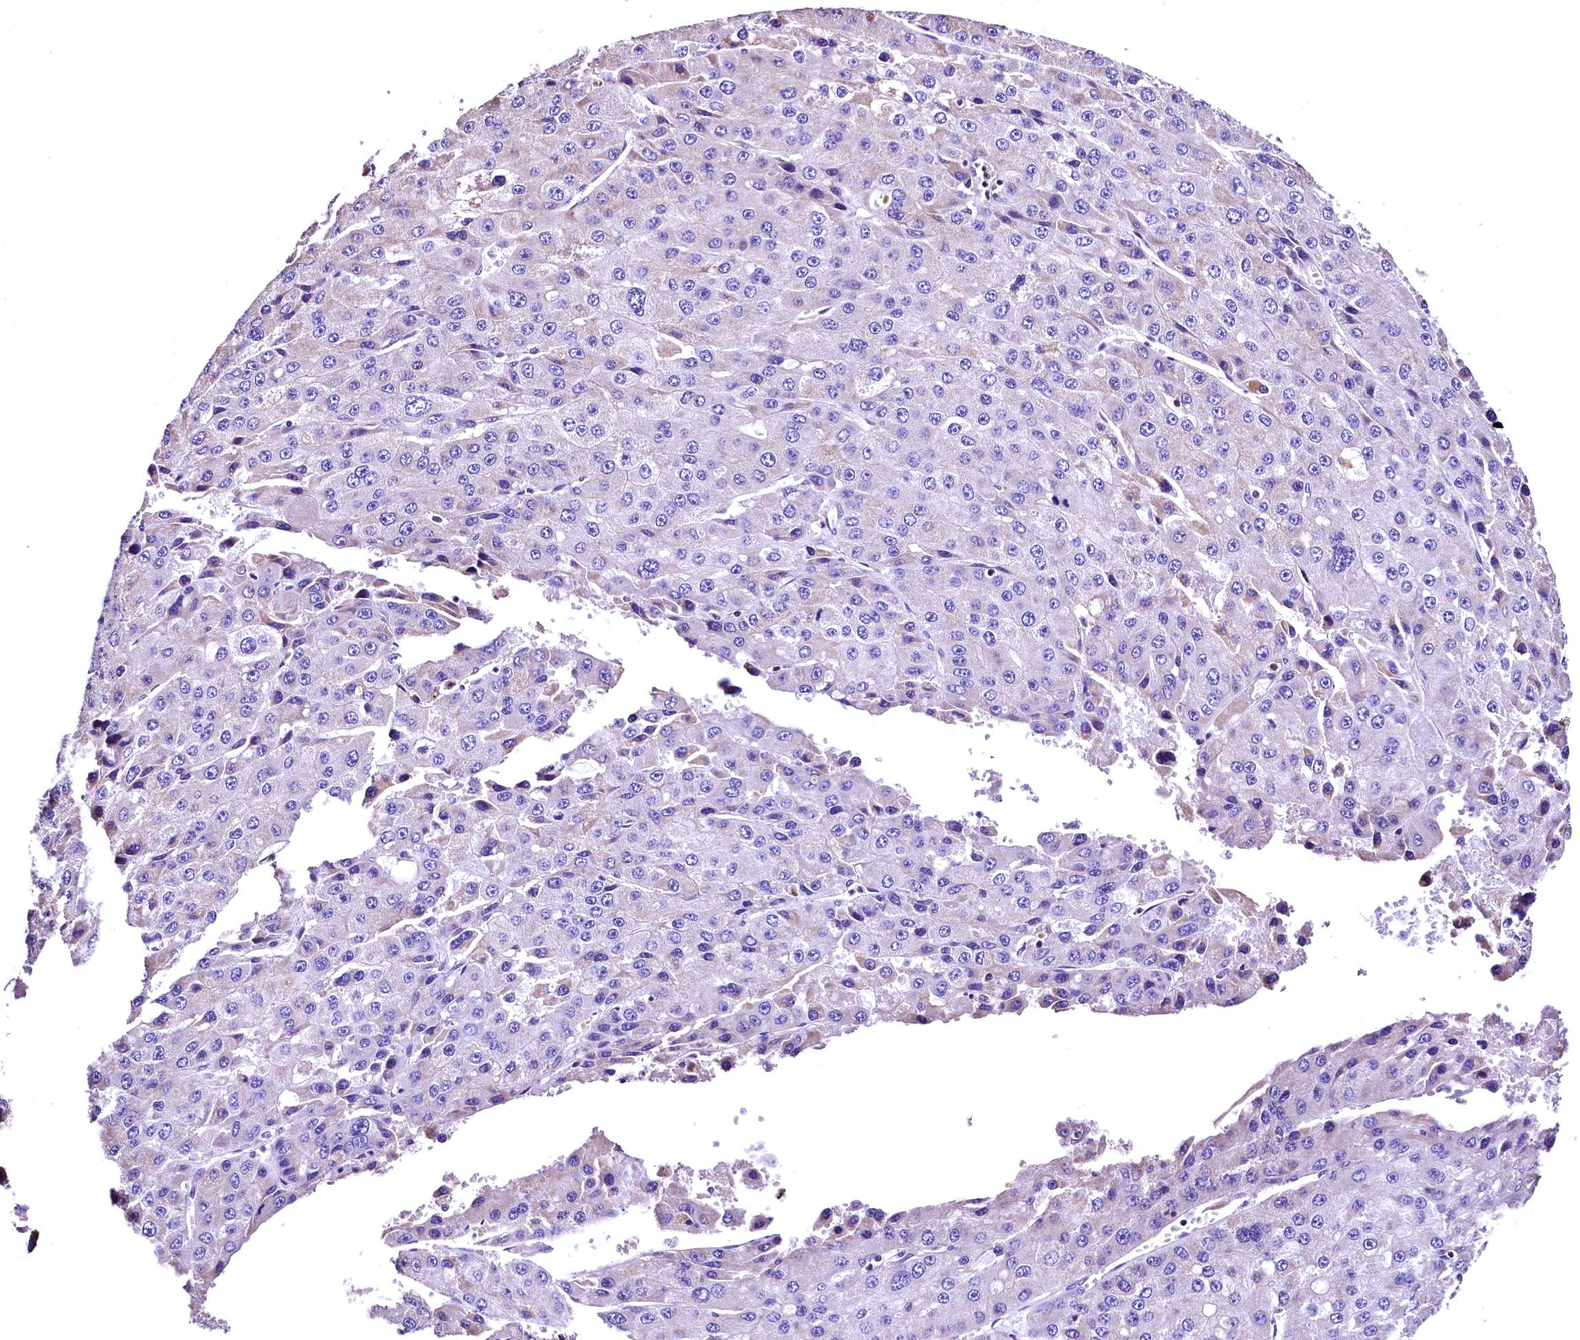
{"staining": {"intensity": "negative", "quantity": "none", "location": "none"}, "tissue": "liver cancer", "cell_type": "Tumor cells", "image_type": "cancer", "snomed": [{"axis": "morphology", "description": "Carcinoma, Hepatocellular, NOS"}, {"axis": "topography", "description": "Liver"}], "caption": "Tumor cells show no significant staining in liver cancer (hepatocellular carcinoma).", "gene": "LRSAM1", "patient": {"sex": "female", "age": 73}}